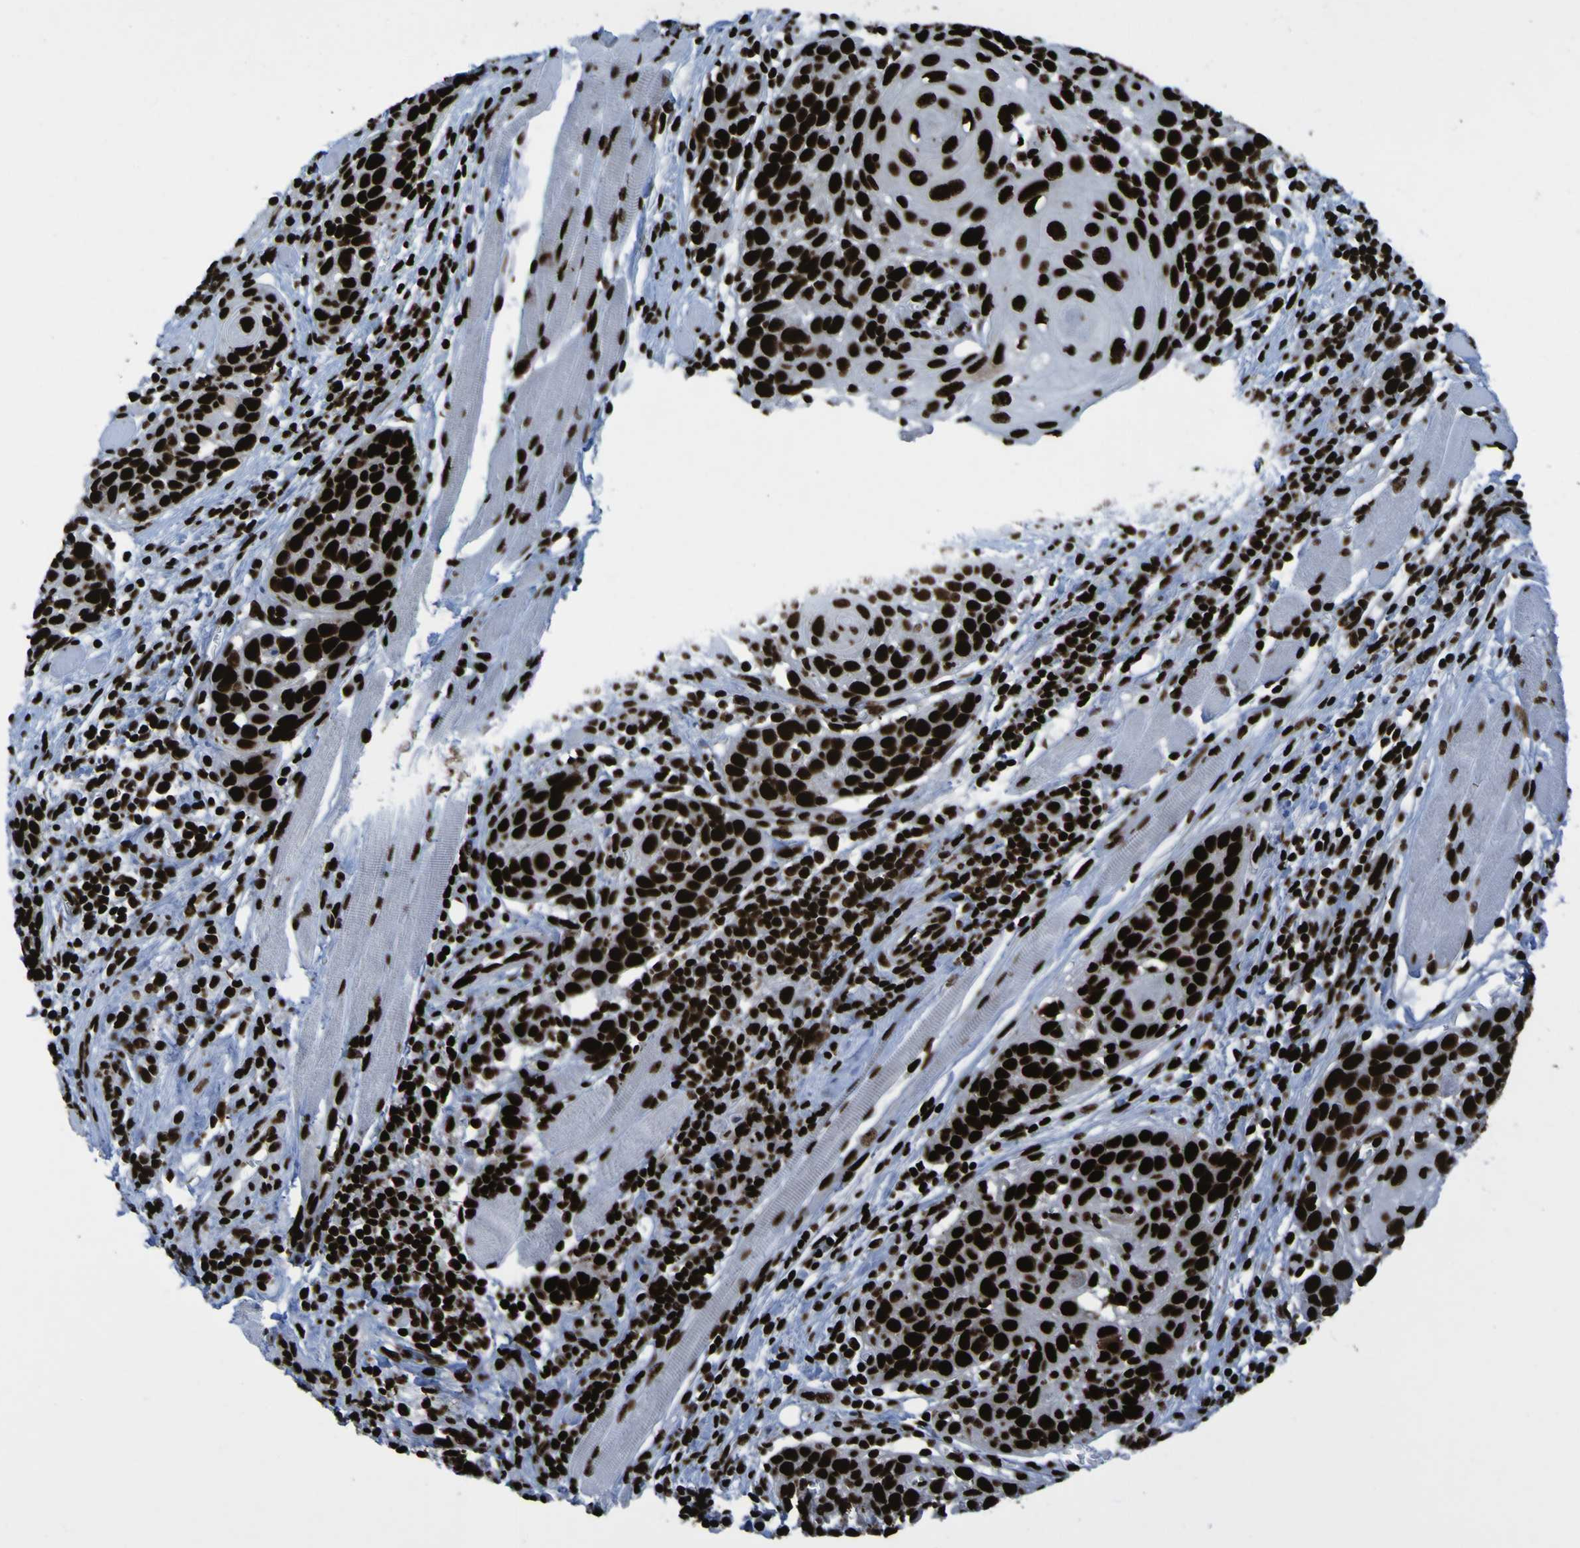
{"staining": {"intensity": "strong", "quantity": ">75%", "location": "nuclear"}, "tissue": "head and neck cancer", "cell_type": "Tumor cells", "image_type": "cancer", "snomed": [{"axis": "morphology", "description": "Squamous cell carcinoma, NOS"}, {"axis": "topography", "description": "Oral tissue"}, {"axis": "topography", "description": "Head-Neck"}], "caption": "IHC (DAB) staining of human head and neck cancer (squamous cell carcinoma) demonstrates strong nuclear protein staining in about >75% of tumor cells.", "gene": "NPM1", "patient": {"sex": "female", "age": 50}}